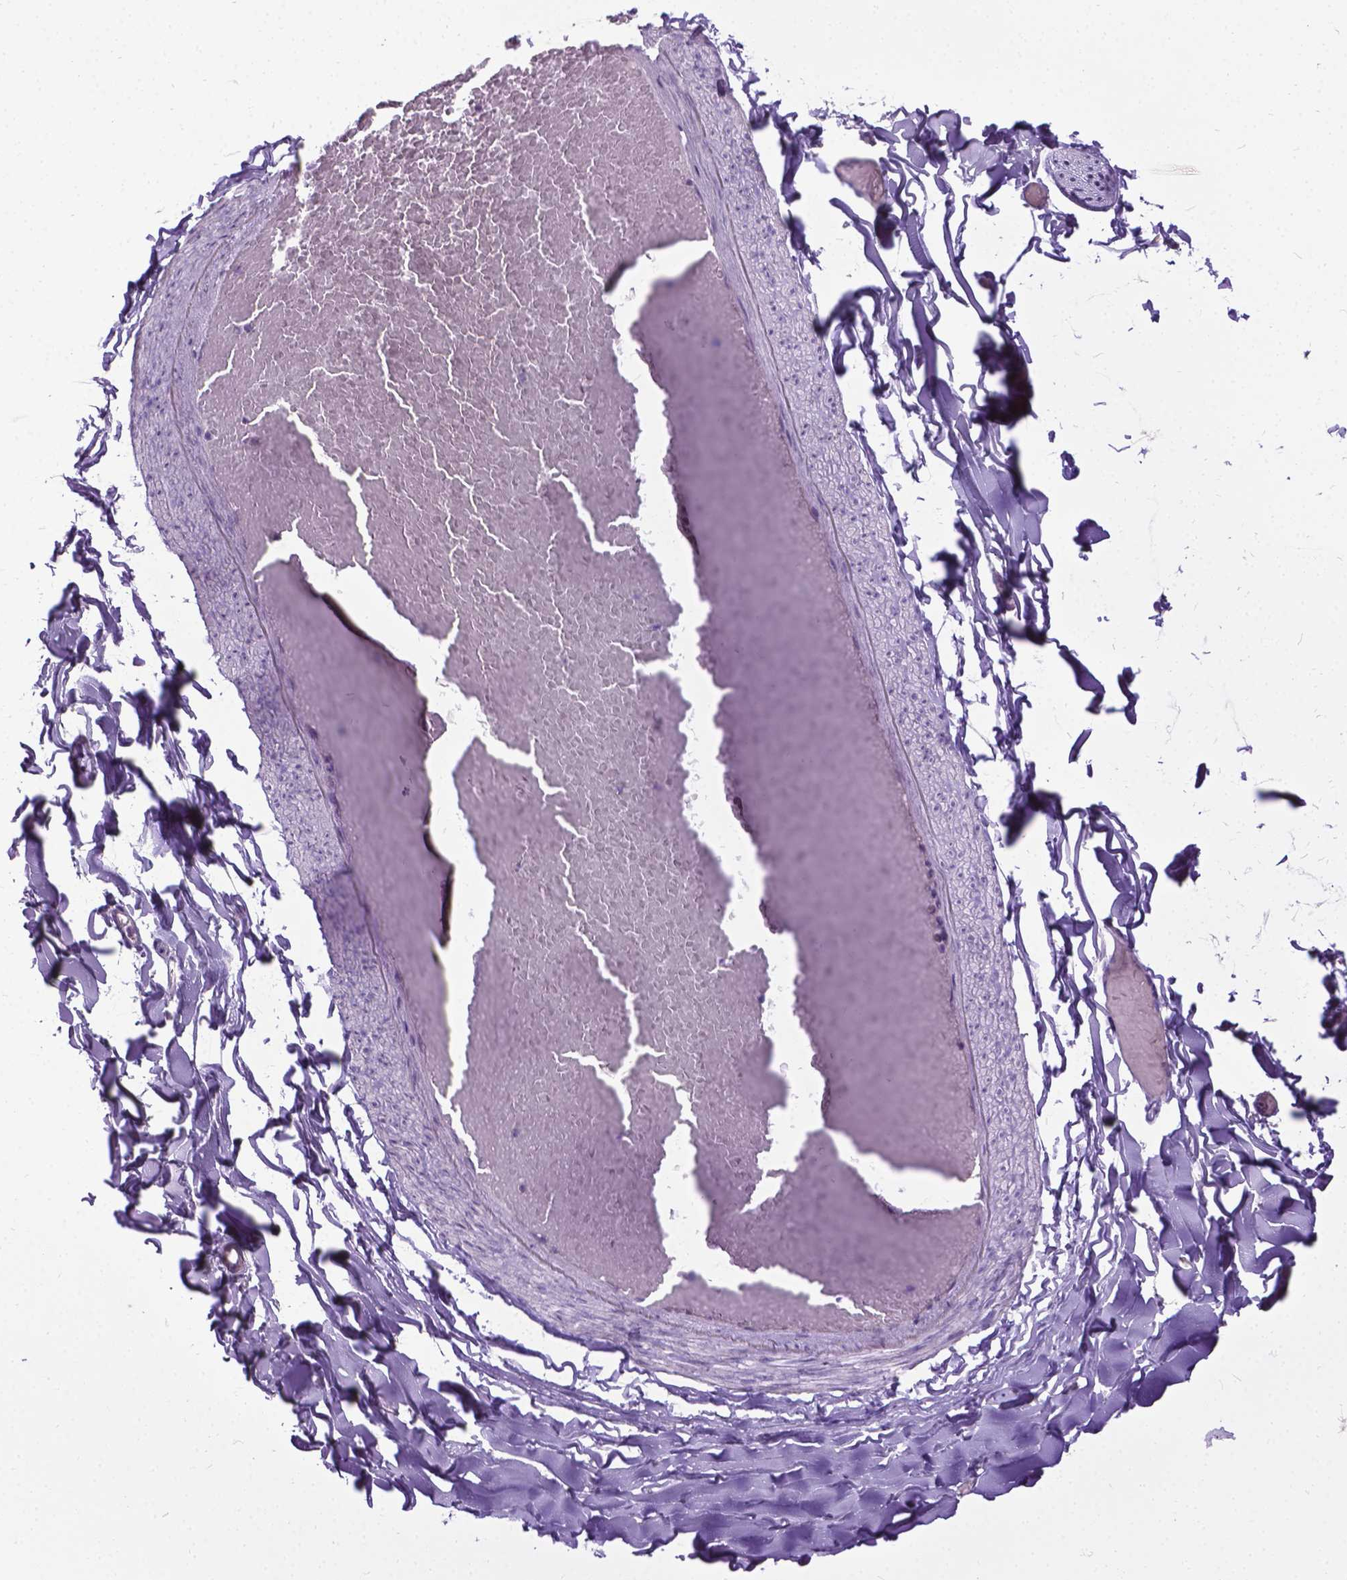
{"staining": {"intensity": "negative", "quantity": "none", "location": "none"}, "tissue": "soft tissue", "cell_type": "Fibroblasts", "image_type": "normal", "snomed": [{"axis": "morphology", "description": "Normal tissue, NOS"}, {"axis": "topography", "description": "Gallbladder"}, {"axis": "topography", "description": "Peripheral nerve tissue"}], "caption": "The photomicrograph exhibits no significant expression in fibroblasts of soft tissue.", "gene": "PROB1", "patient": {"sex": "female", "age": 45}}